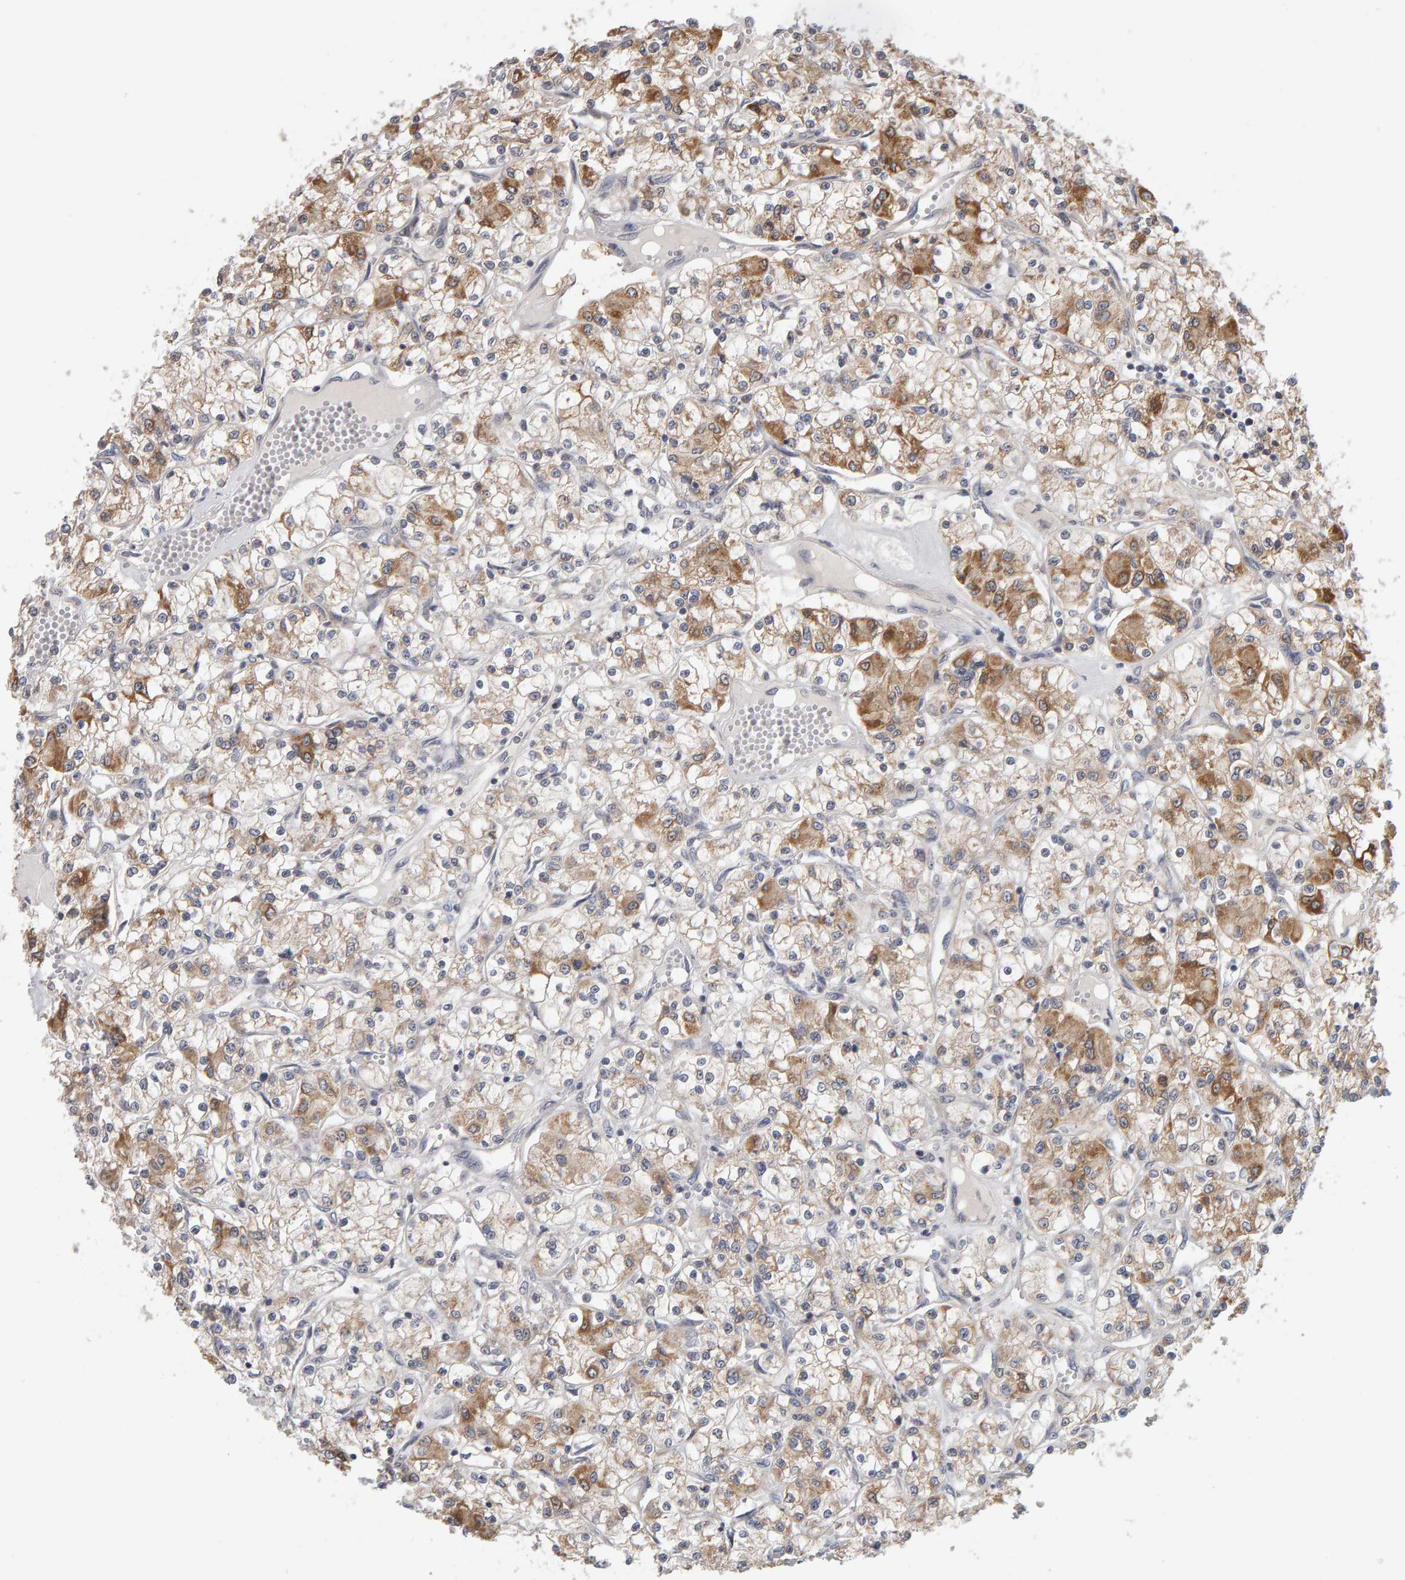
{"staining": {"intensity": "moderate", "quantity": "<25%", "location": "cytoplasmic/membranous"}, "tissue": "renal cancer", "cell_type": "Tumor cells", "image_type": "cancer", "snomed": [{"axis": "morphology", "description": "Adenocarcinoma, NOS"}, {"axis": "topography", "description": "Kidney"}], "caption": "High-power microscopy captured an immunohistochemistry (IHC) micrograph of adenocarcinoma (renal), revealing moderate cytoplasmic/membranous staining in approximately <25% of tumor cells.", "gene": "MSRA", "patient": {"sex": "female", "age": 59}}